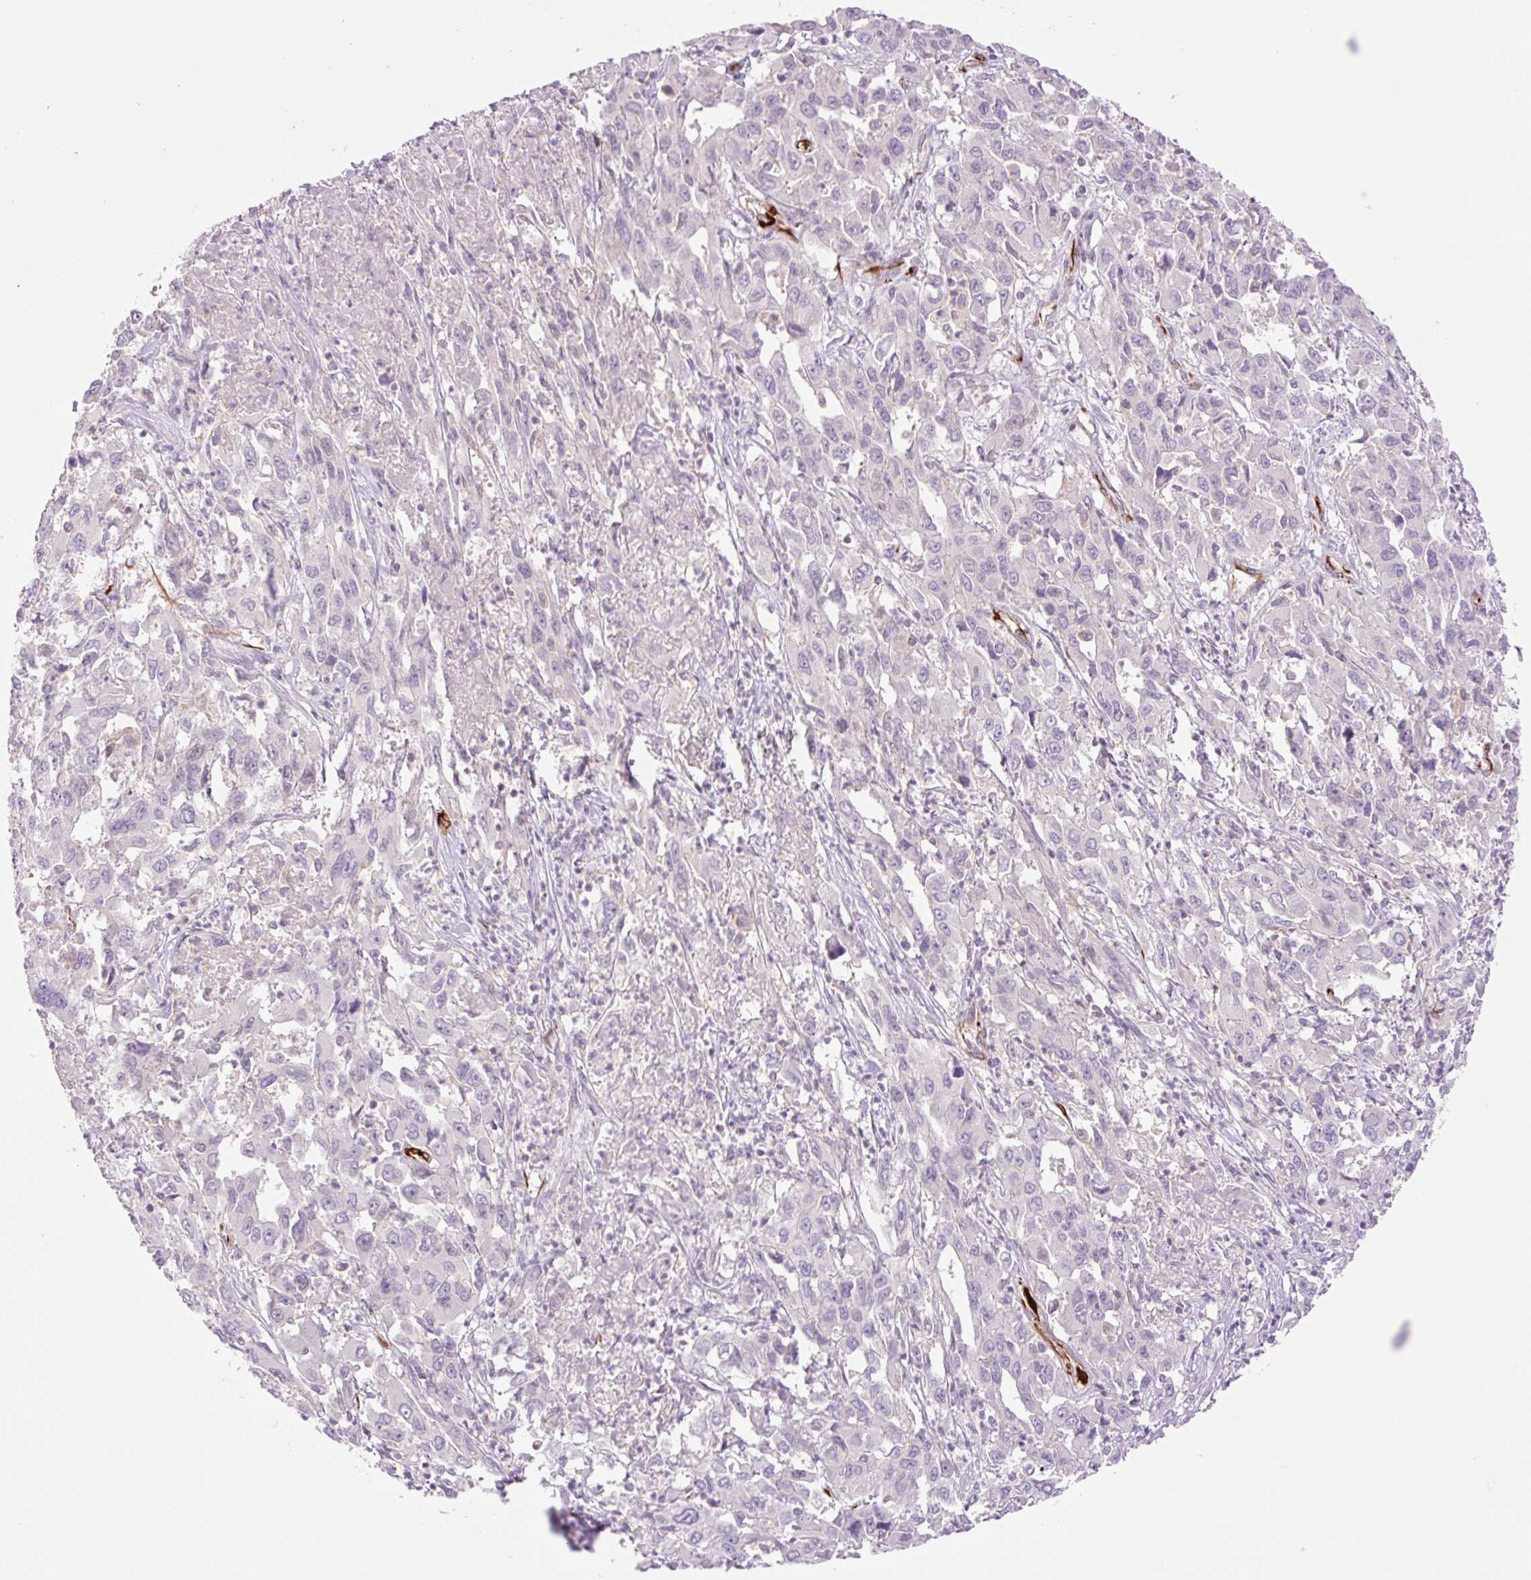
{"staining": {"intensity": "negative", "quantity": "none", "location": "none"}, "tissue": "liver cancer", "cell_type": "Tumor cells", "image_type": "cancer", "snomed": [{"axis": "morphology", "description": "Carcinoma, Hepatocellular, NOS"}, {"axis": "topography", "description": "Liver"}], "caption": "High power microscopy histopathology image of an immunohistochemistry (IHC) photomicrograph of liver hepatocellular carcinoma, revealing no significant positivity in tumor cells. (Stains: DAB (3,3'-diaminobenzidine) immunohistochemistry with hematoxylin counter stain, Microscopy: brightfield microscopy at high magnification).", "gene": "ZFYVE21", "patient": {"sex": "male", "age": 63}}